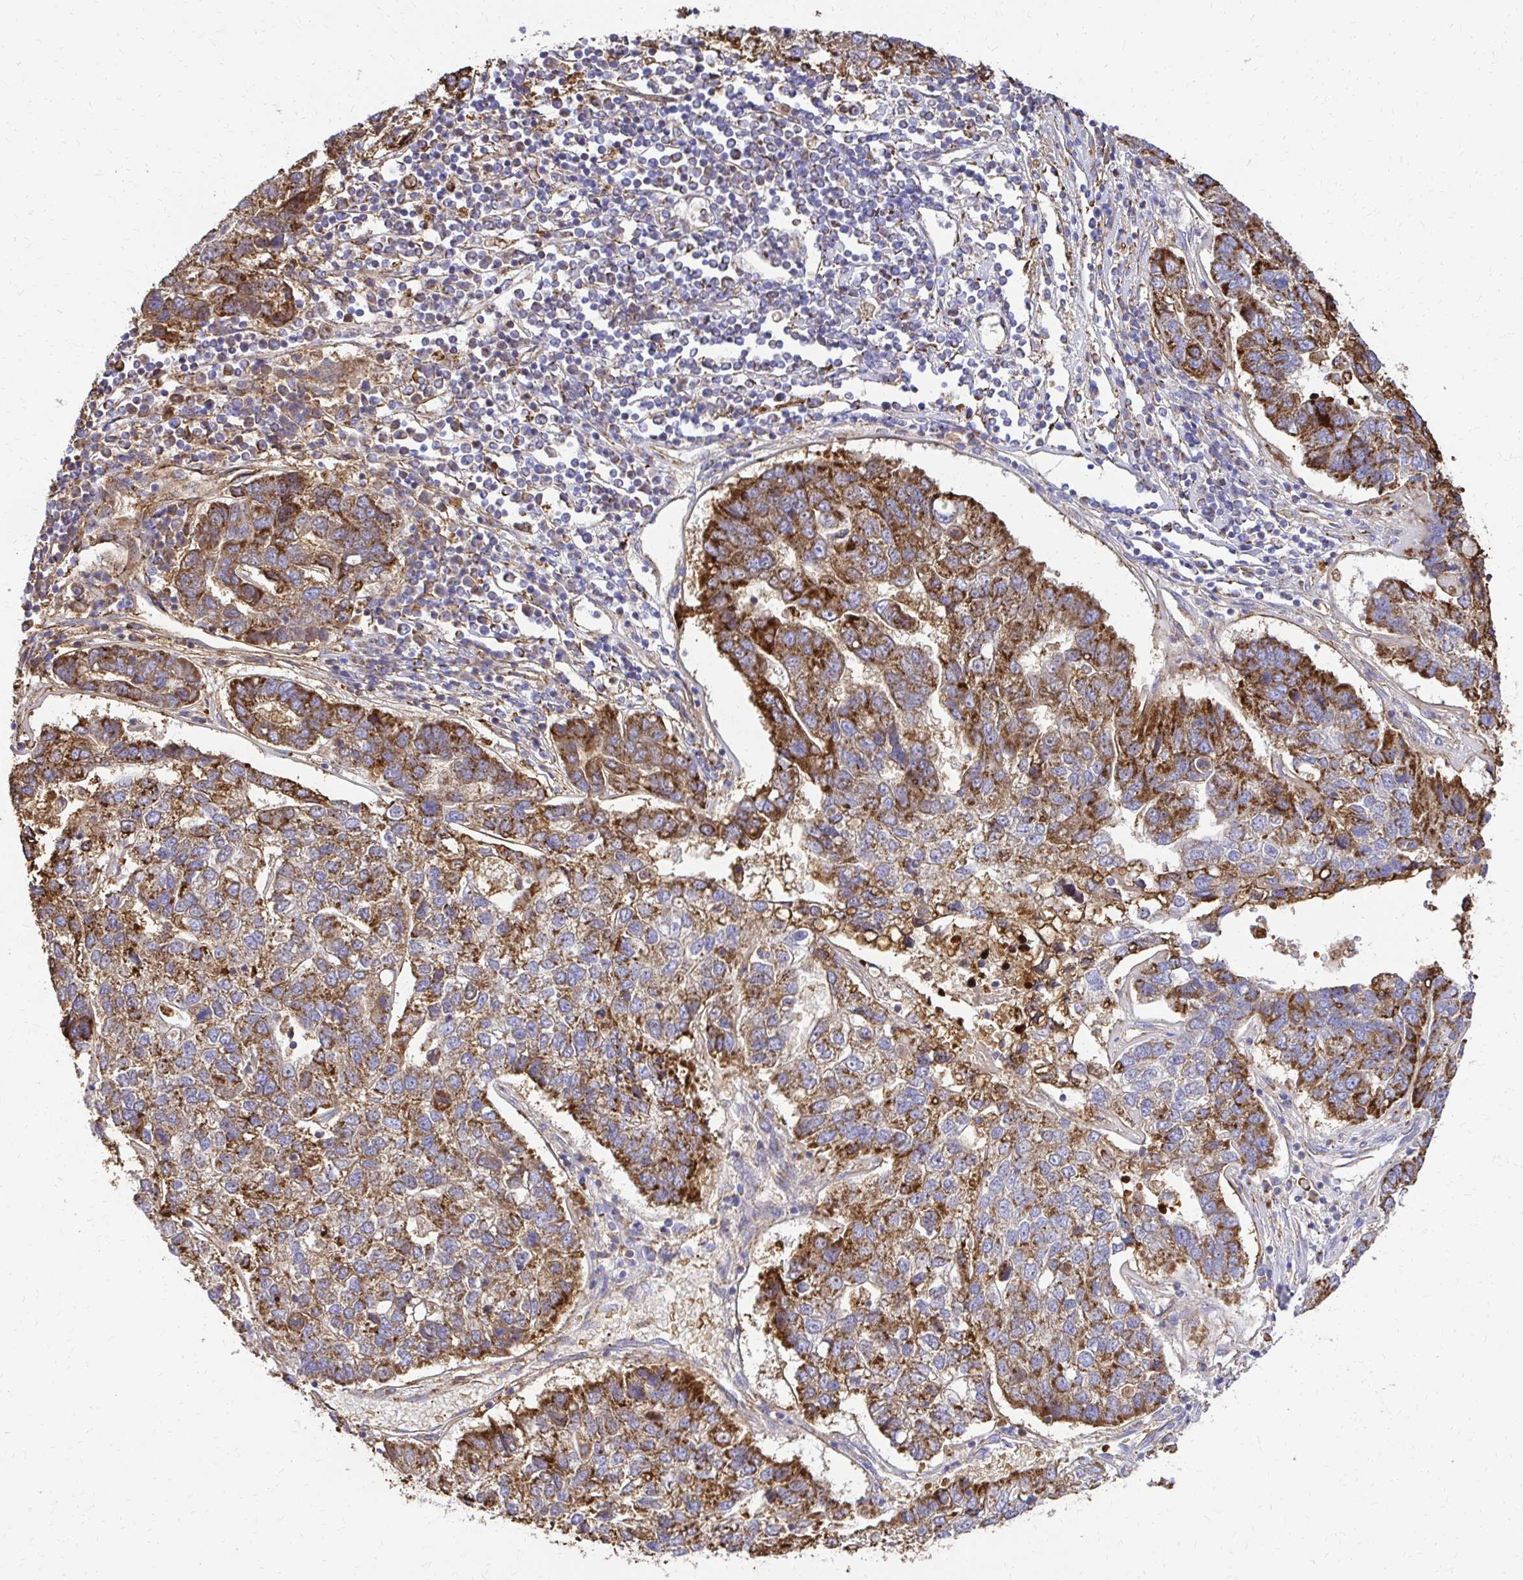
{"staining": {"intensity": "moderate", "quantity": ">75%", "location": "cytoplasmic/membranous"}, "tissue": "pancreatic cancer", "cell_type": "Tumor cells", "image_type": "cancer", "snomed": [{"axis": "morphology", "description": "Adenocarcinoma, NOS"}, {"axis": "topography", "description": "Pancreas"}], "caption": "Pancreatic adenocarcinoma tissue shows moderate cytoplasmic/membranous staining in approximately >75% of tumor cells, visualized by immunohistochemistry.", "gene": "MRPL13", "patient": {"sex": "female", "age": 61}}